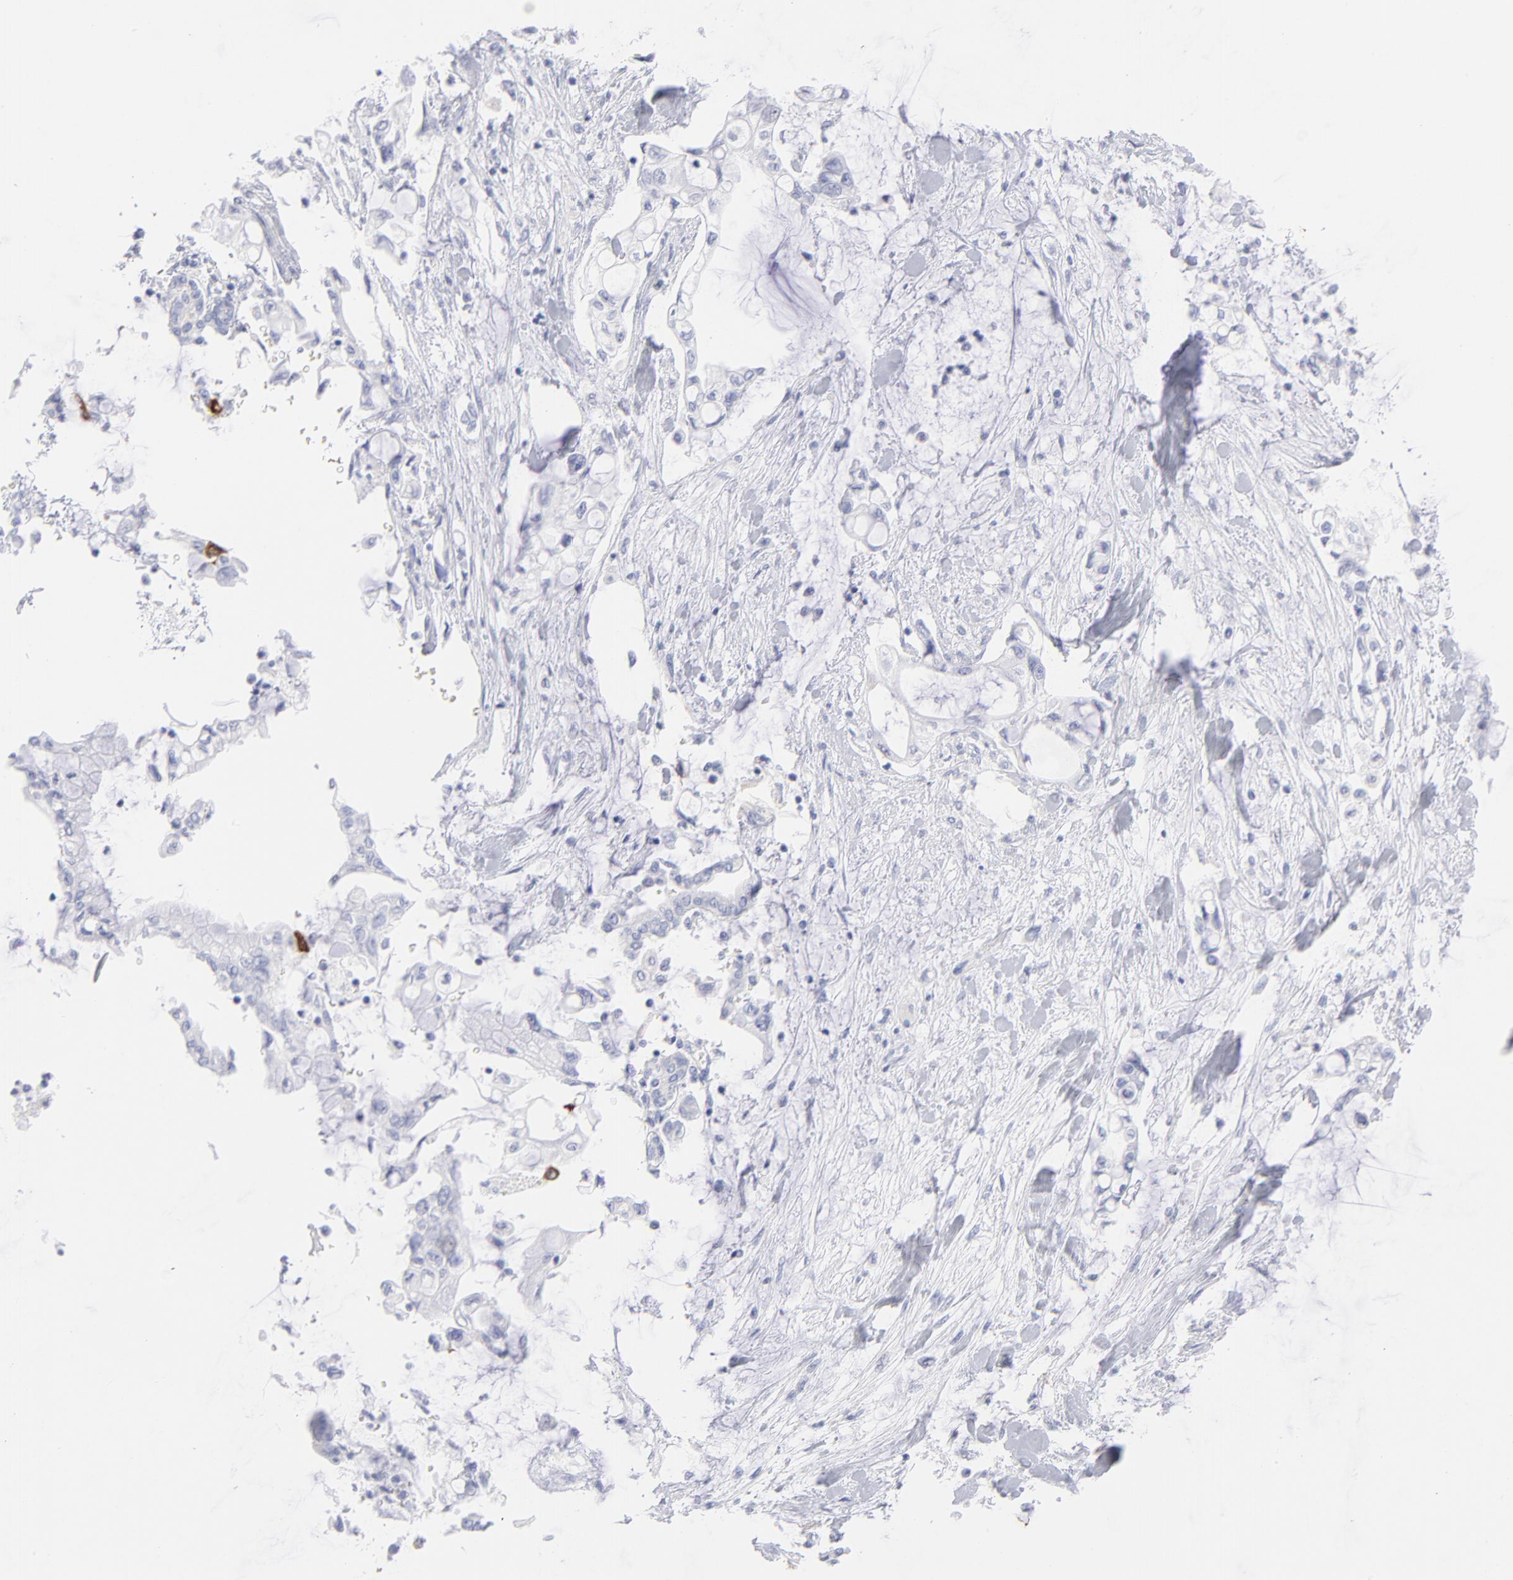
{"staining": {"intensity": "moderate", "quantity": "<25%", "location": "cytoplasmic/membranous"}, "tissue": "pancreatic cancer", "cell_type": "Tumor cells", "image_type": "cancer", "snomed": [{"axis": "morphology", "description": "Adenocarcinoma, NOS"}, {"axis": "topography", "description": "Pancreas"}], "caption": "A brown stain shows moderate cytoplasmic/membranous staining of a protein in human pancreatic cancer tumor cells.", "gene": "CCNB1", "patient": {"sex": "female", "age": 70}}